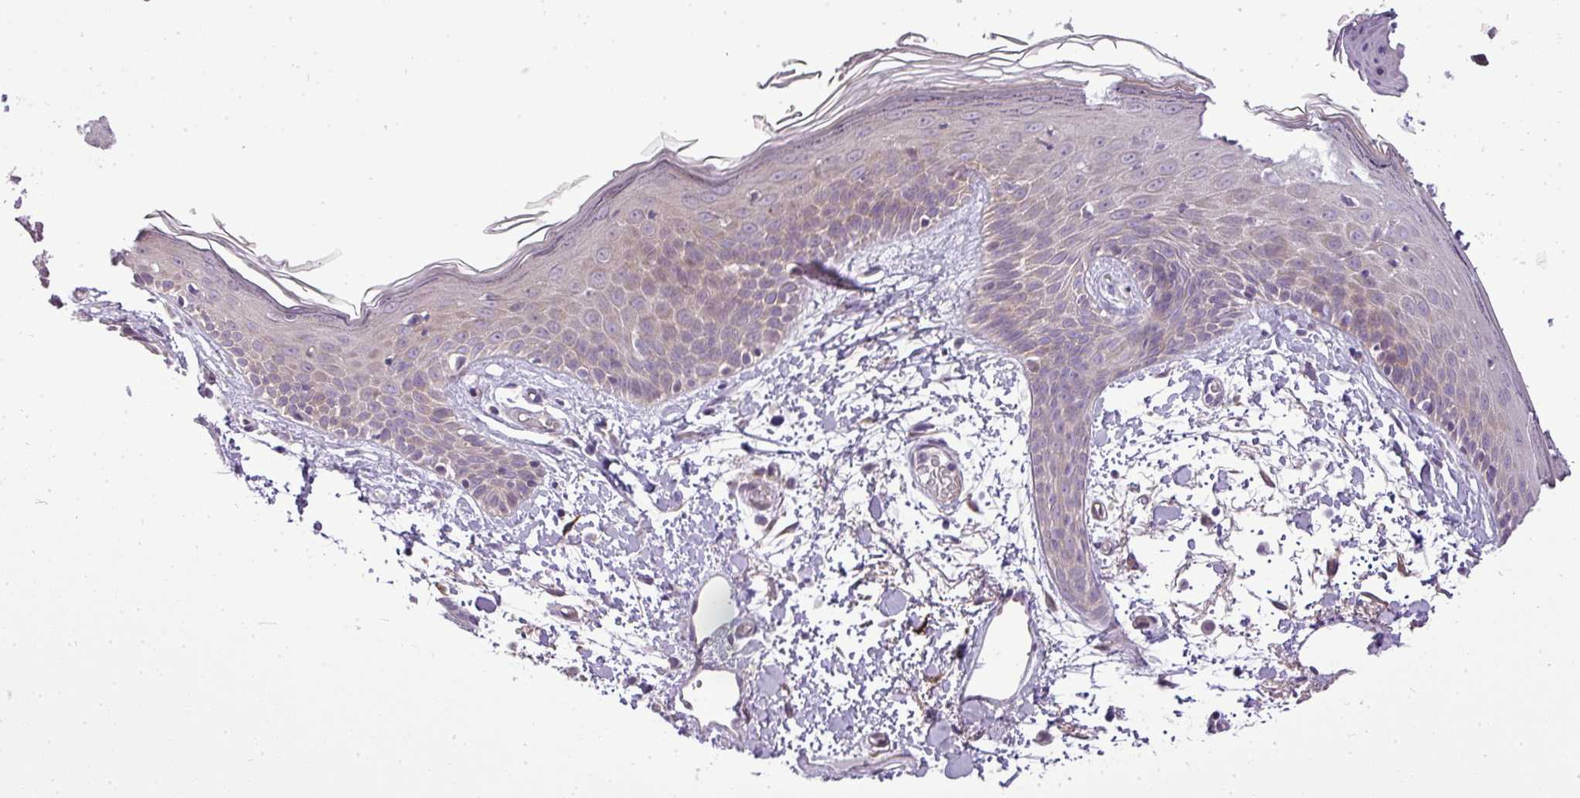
{"staining": {"intensity": "weak", "quantity": ">75%", "location": "cytoplasmic/membranous"}, "tissue": "skin", "cell_type": "Fibroblasts", "image_type": "normal", "snomed": [{"axis": "morphology", "description": "Normal tissue, NOS"}, {"axis": "topography", "description": "Skin"}], "caption": "The micrograph shows a brown stain indicating the presence of a protein in the cytoplasmic/membranous of fibroblasts in skin.", "gene": "ZDHHC1", "patient": {"sex": "male", "age": 79}}